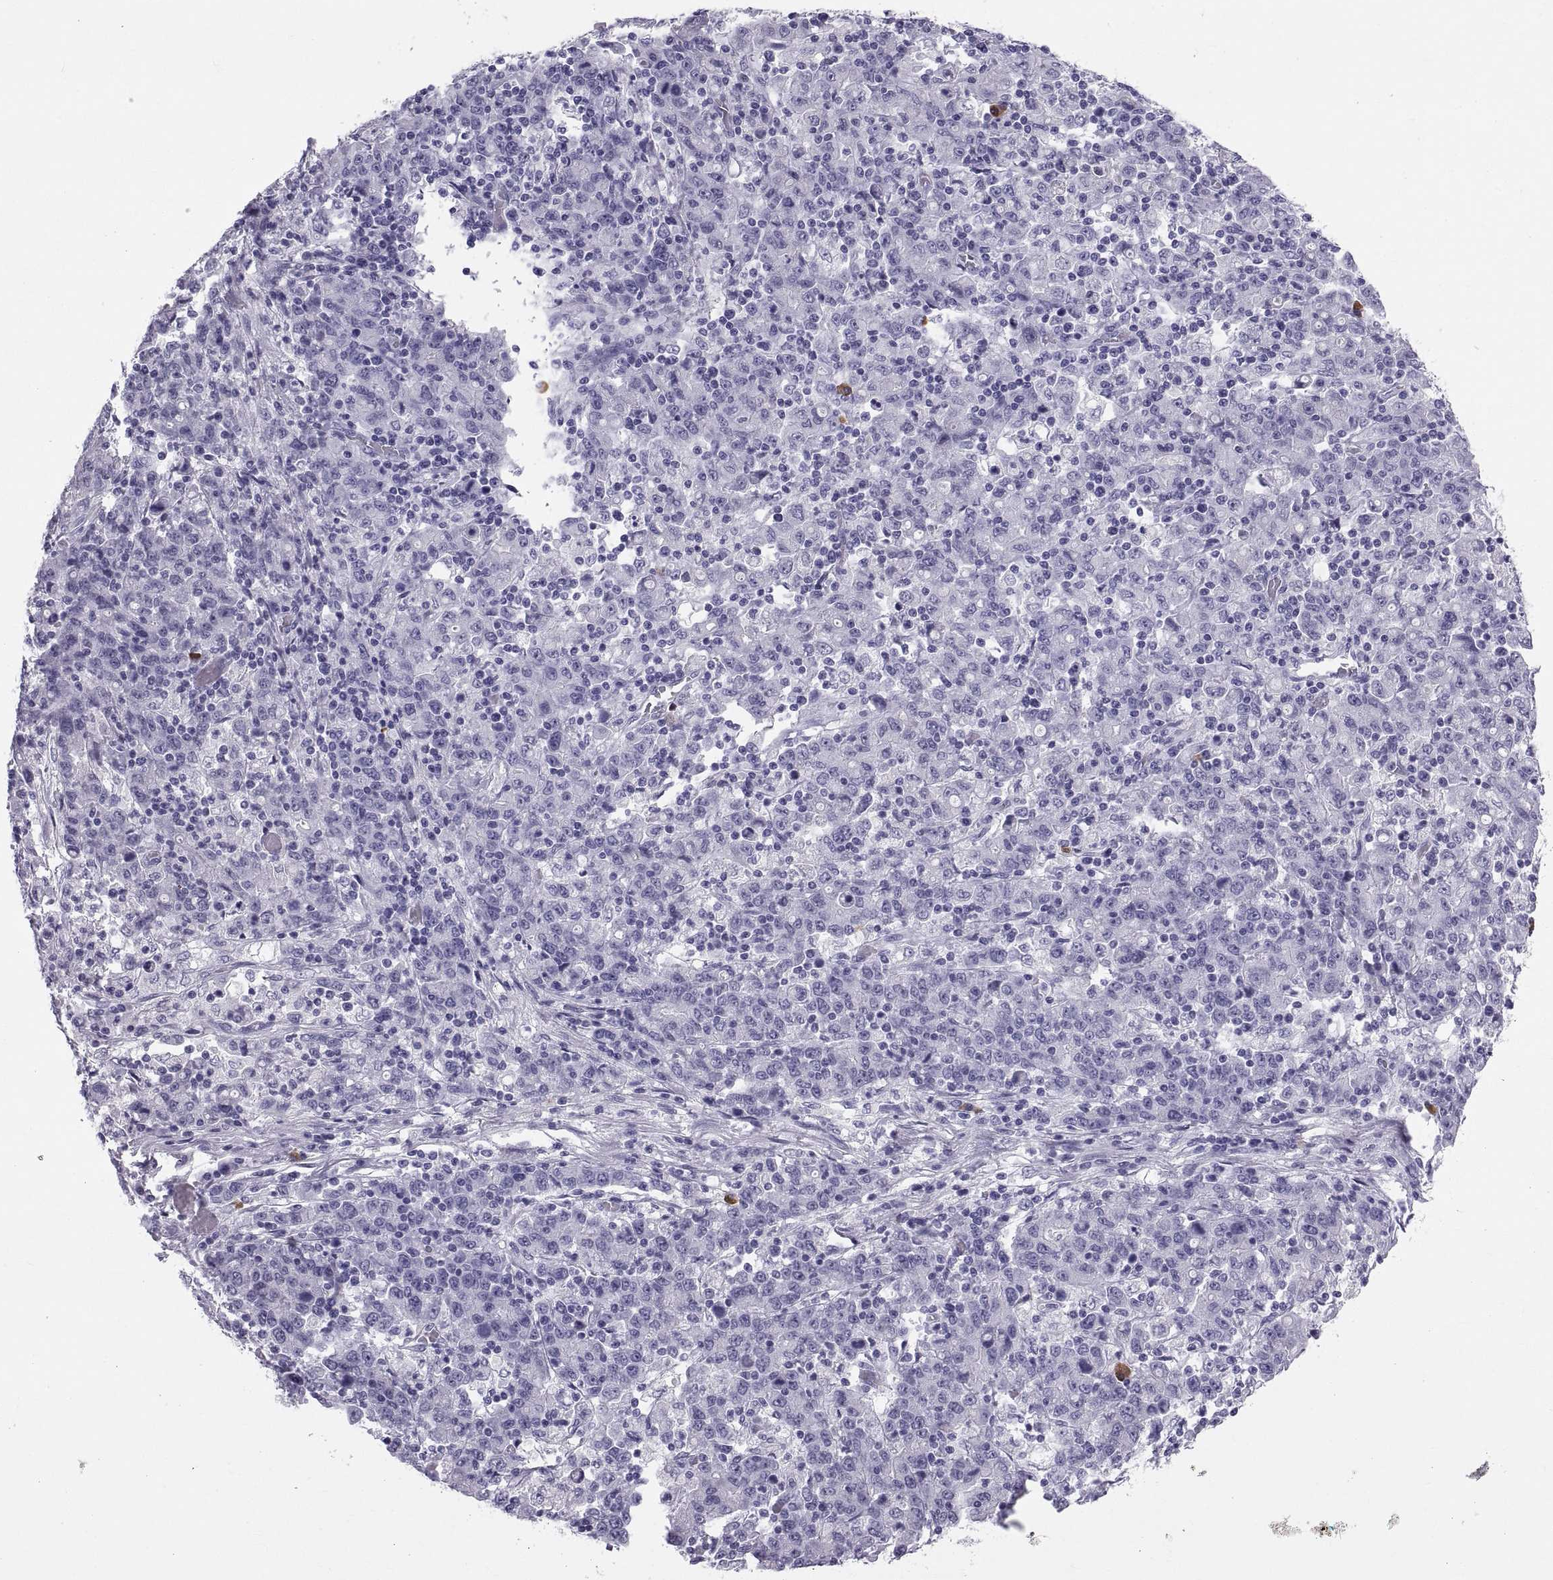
{"staining": {"intensity": "negative", "quantity": "none", "location": "none"}, "tissue": "stomach cancer", "cell_type": "Tumor cells", "image_type": "cancer", "snomed": [{"axis": "morphology", "description": "Adenocarcinoma, NOS"}, {"axis": "topography", "description": "Stomach, upper"}], "caption": "The histopathology image reveals no significant positivity in tumor cells of stomach cancer.", "gene": "CT47A10", "patient": {"sex": "male", "age": 69}}